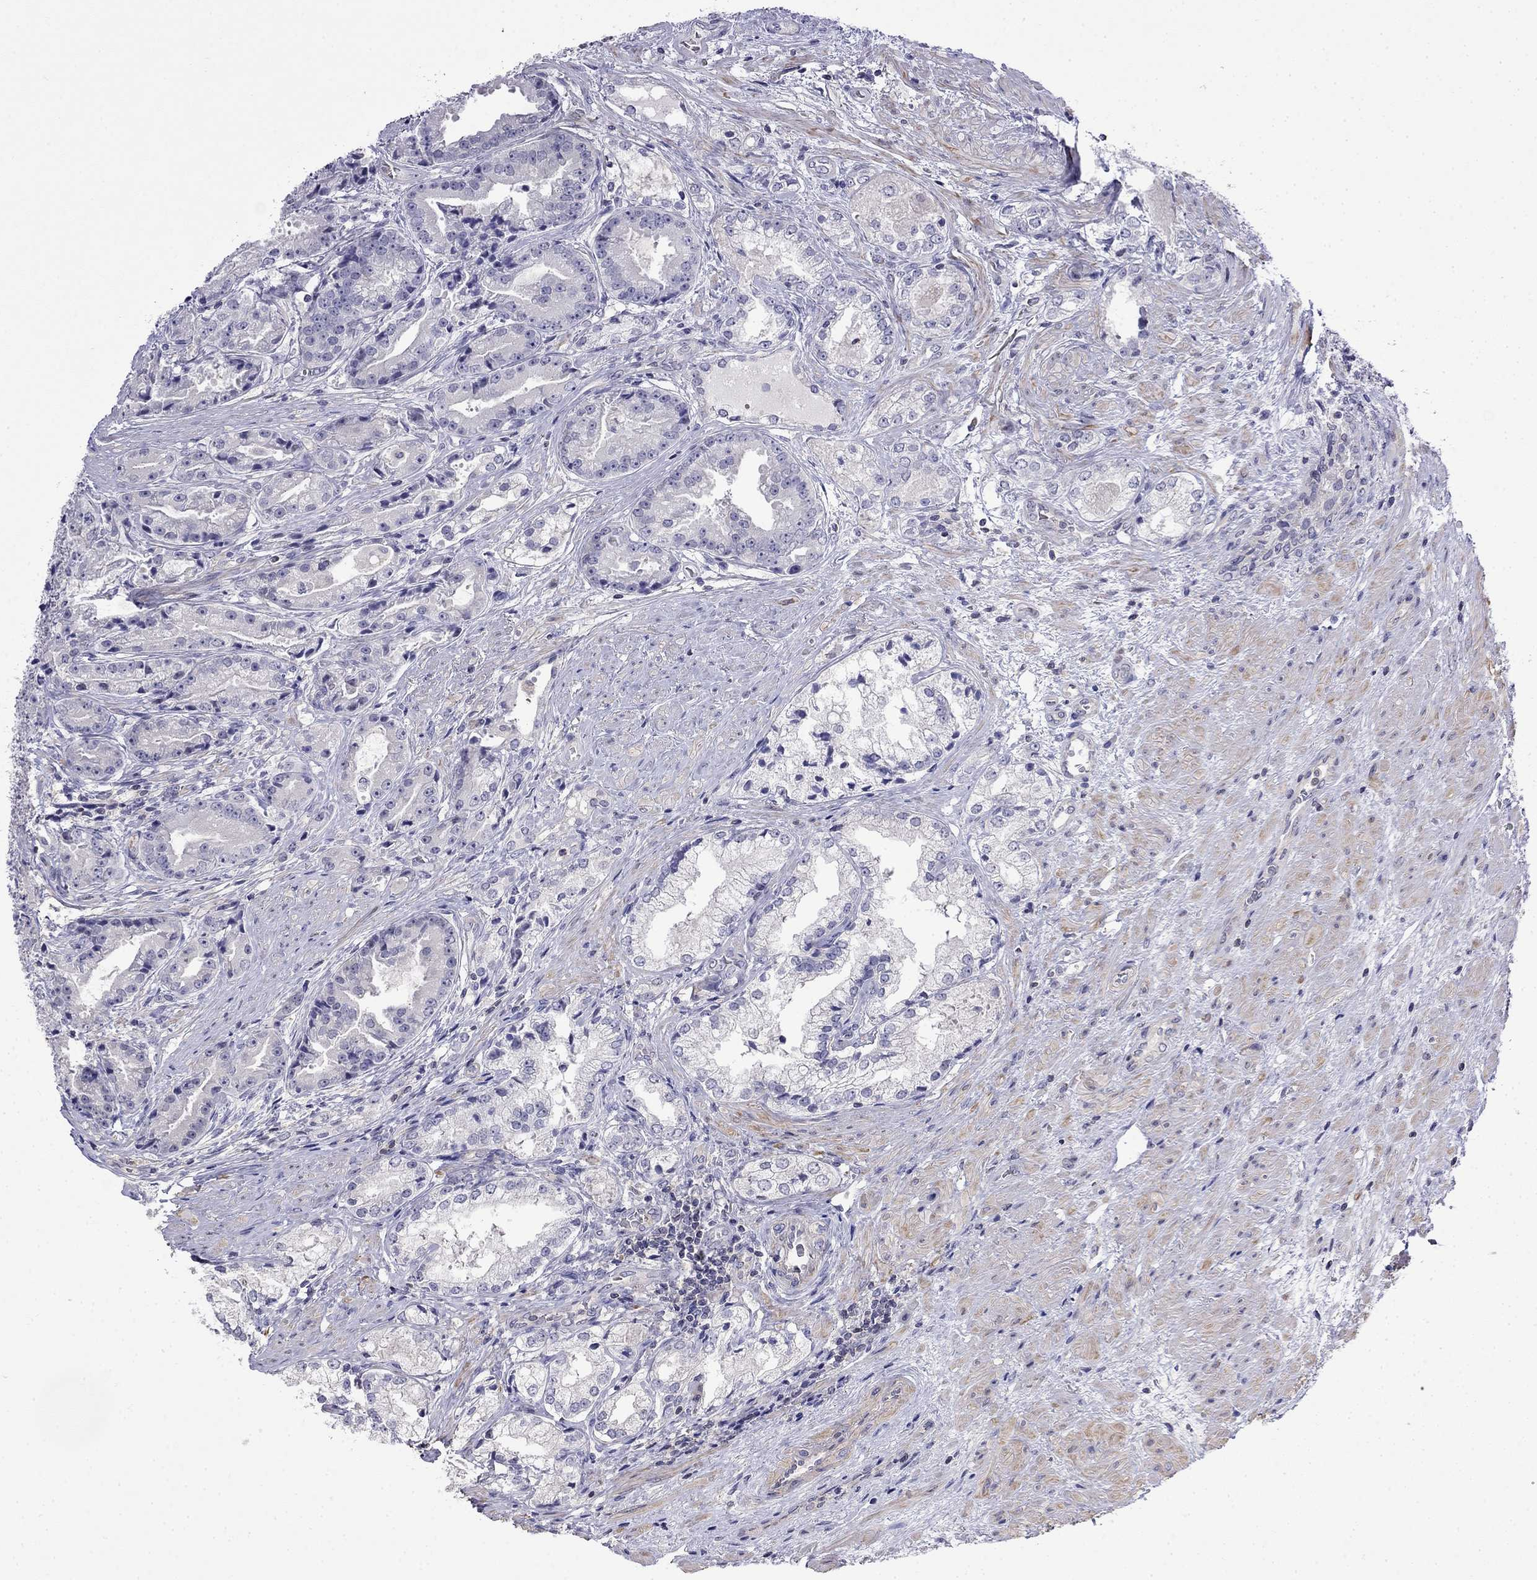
{"staining": {"intensity": "negative", "quantity": "none", "location": "none"}, "tissue": "prostate cancer", "cell_type": "Tumor cells", "image_type": "cancer", "snomed": [{"axis": "morphology", "description": "Adenocarcinoma, NOS"}, {"axis": "morphology", "description": "Adenocarcinoma, High grade"}, {"axis": "topography", "description": "Prostate"}], "caption": "IHC histopathology image of prostate high-grade adenocarcinoma stained for a protein (brown), which exhibits no staining in tumor cells.", "gene": "GUCA1B", "patient": {"sex": "male", "age": 64}}